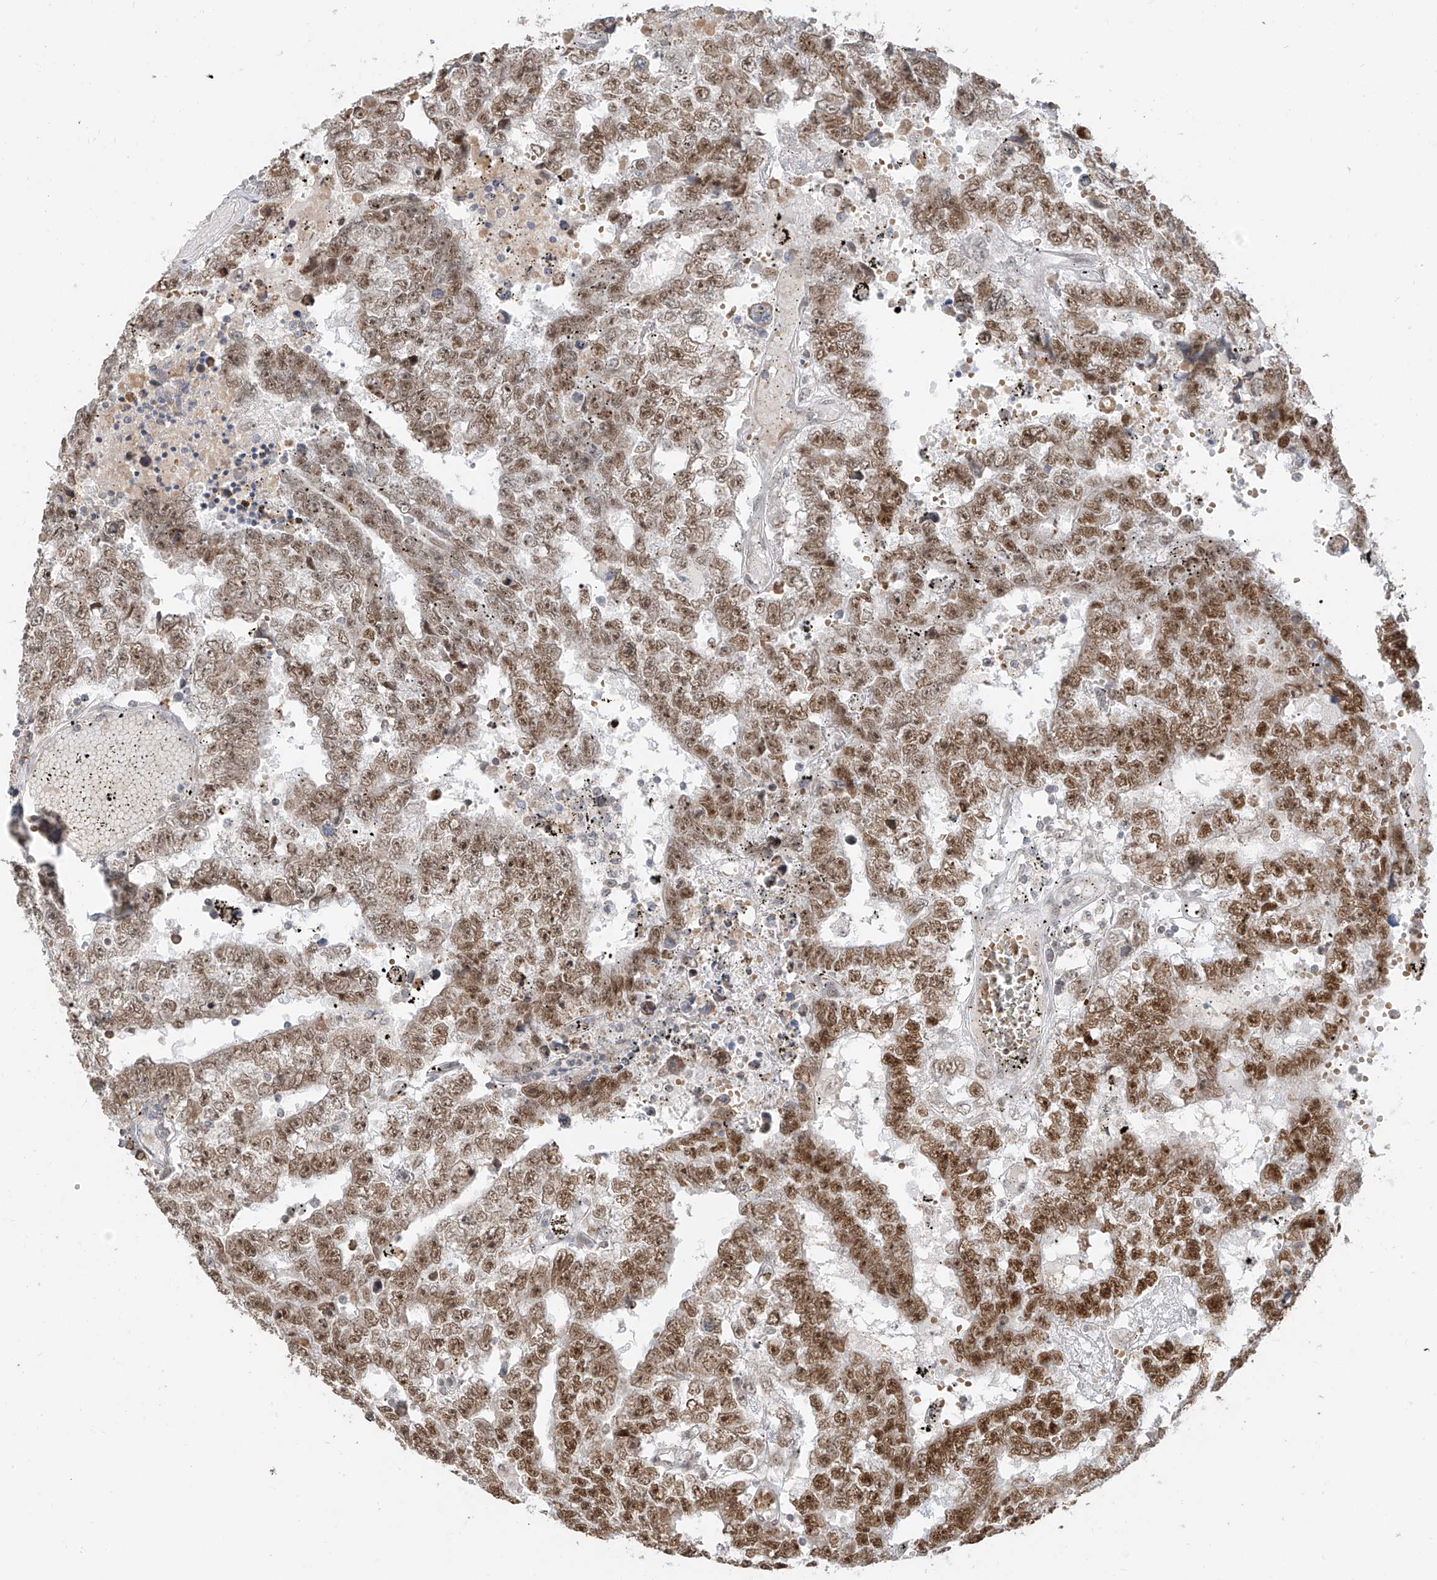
{"staining": {"intensity": "moderate", "quantity": ">75%", "location": "nuclear"}, "tissue": "testis cancer", "cell_type": "Tumor cells", "image_type": "cancer", "snomed": [{"axis": "morphology", "description": "Carcinoma, Embryonal, NOS"}, {"axis": "topography", "description": "Testis"}], "caption": "Immunohistochemical staining of embryonal carcinoma (testis) demonstrates moderate nuclear protein expression in approximately >75% of tumor cells. The protein of interest is stained brown, and the nuclei are stained in blue (DAB (3,3'-diaminobenzidine) IHC with brightfield microscopy, high magnification).", "gene": "ZMYM2", "patient": {"sex": "male", "age": 25}}